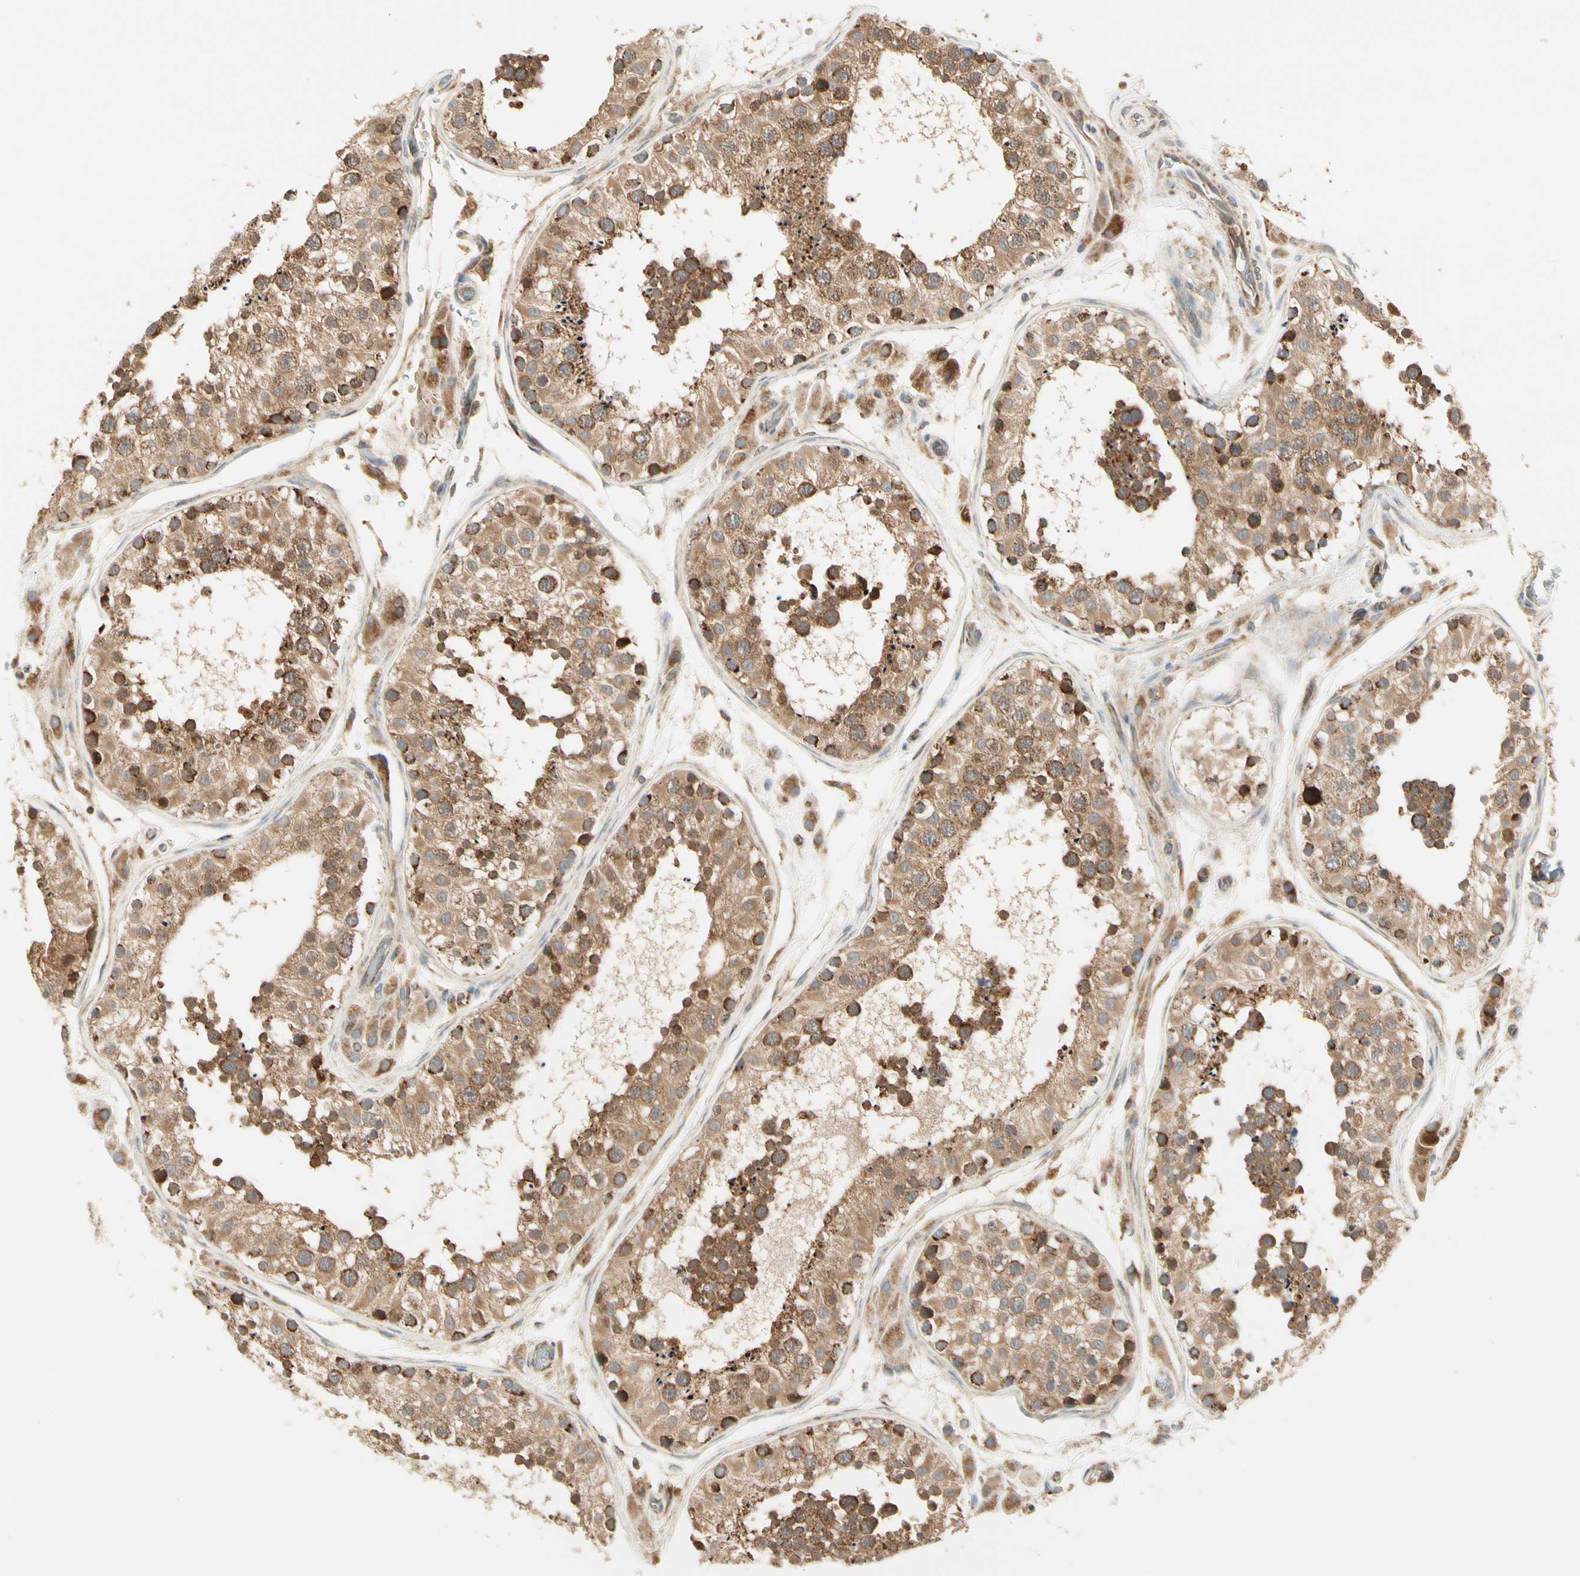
{"staining": {"intensity": "moderate", "quantity": ">75%", "location": "cytoplasmic/membranous"}, "tissue": "testis", "cell_type": "Cells in seminiferous ducts", "image_type": "normal", "snomed": [{"axis": "morphology", "description": "Normal tissue, NOS"}, {"axis": "topography", "description": "Testis"}, {"axis": "topography", "description": "Epididymis"}], "caption": "Testis stained with immunohistochemistry (IHC) displays moderate cytoplasmic/membranous positivity in about >75% of cells in seminiferous ducts.", "gene": "TBC1D10A", "patient": {"sex": "male", "age": 26}}